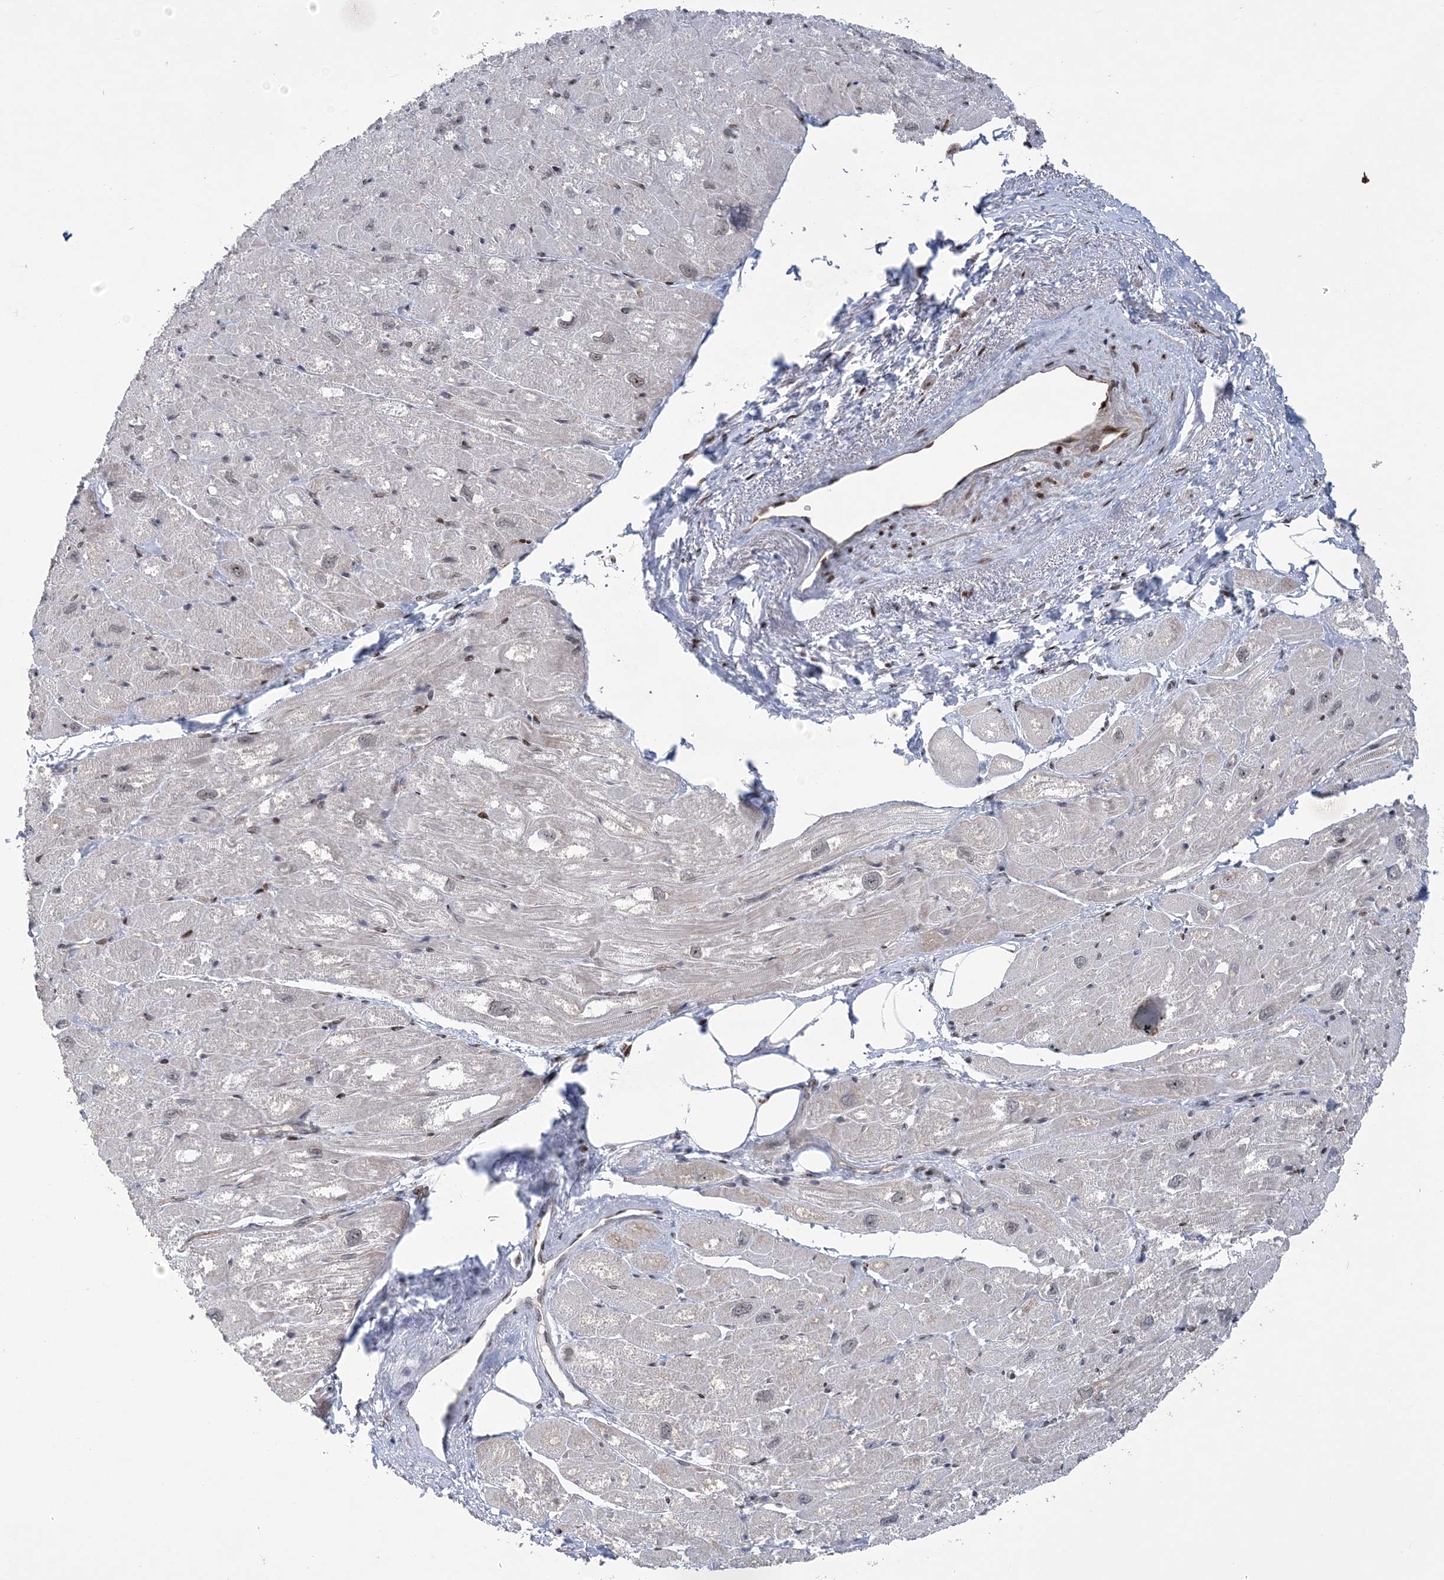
{"staining": {"intensity": "weak", "quantity": "25%-75%", "location": "cytoplasmic/membranous,nuclear"}, "tissue": "heart muscle", "cell_type": "Cardiomyocytes", "image_type": "normal", "snomed": [{"axis": "morphology", "description": "Normal tissue, NOS"}, {"axis": "topography", "description": "Heart"}], "caption": "Immunohistochemical staining of unremarkable human heart muscle displays low levels of weak cytoplasmic/membranous,nuclear staining in approximately 25%-75% of cardiomyocytes. The protein of interest is shown in brown color, while the nuclei are stained blue.", "gene": "HOMEZ", "patient": {"sex": "male", "age": 50}}